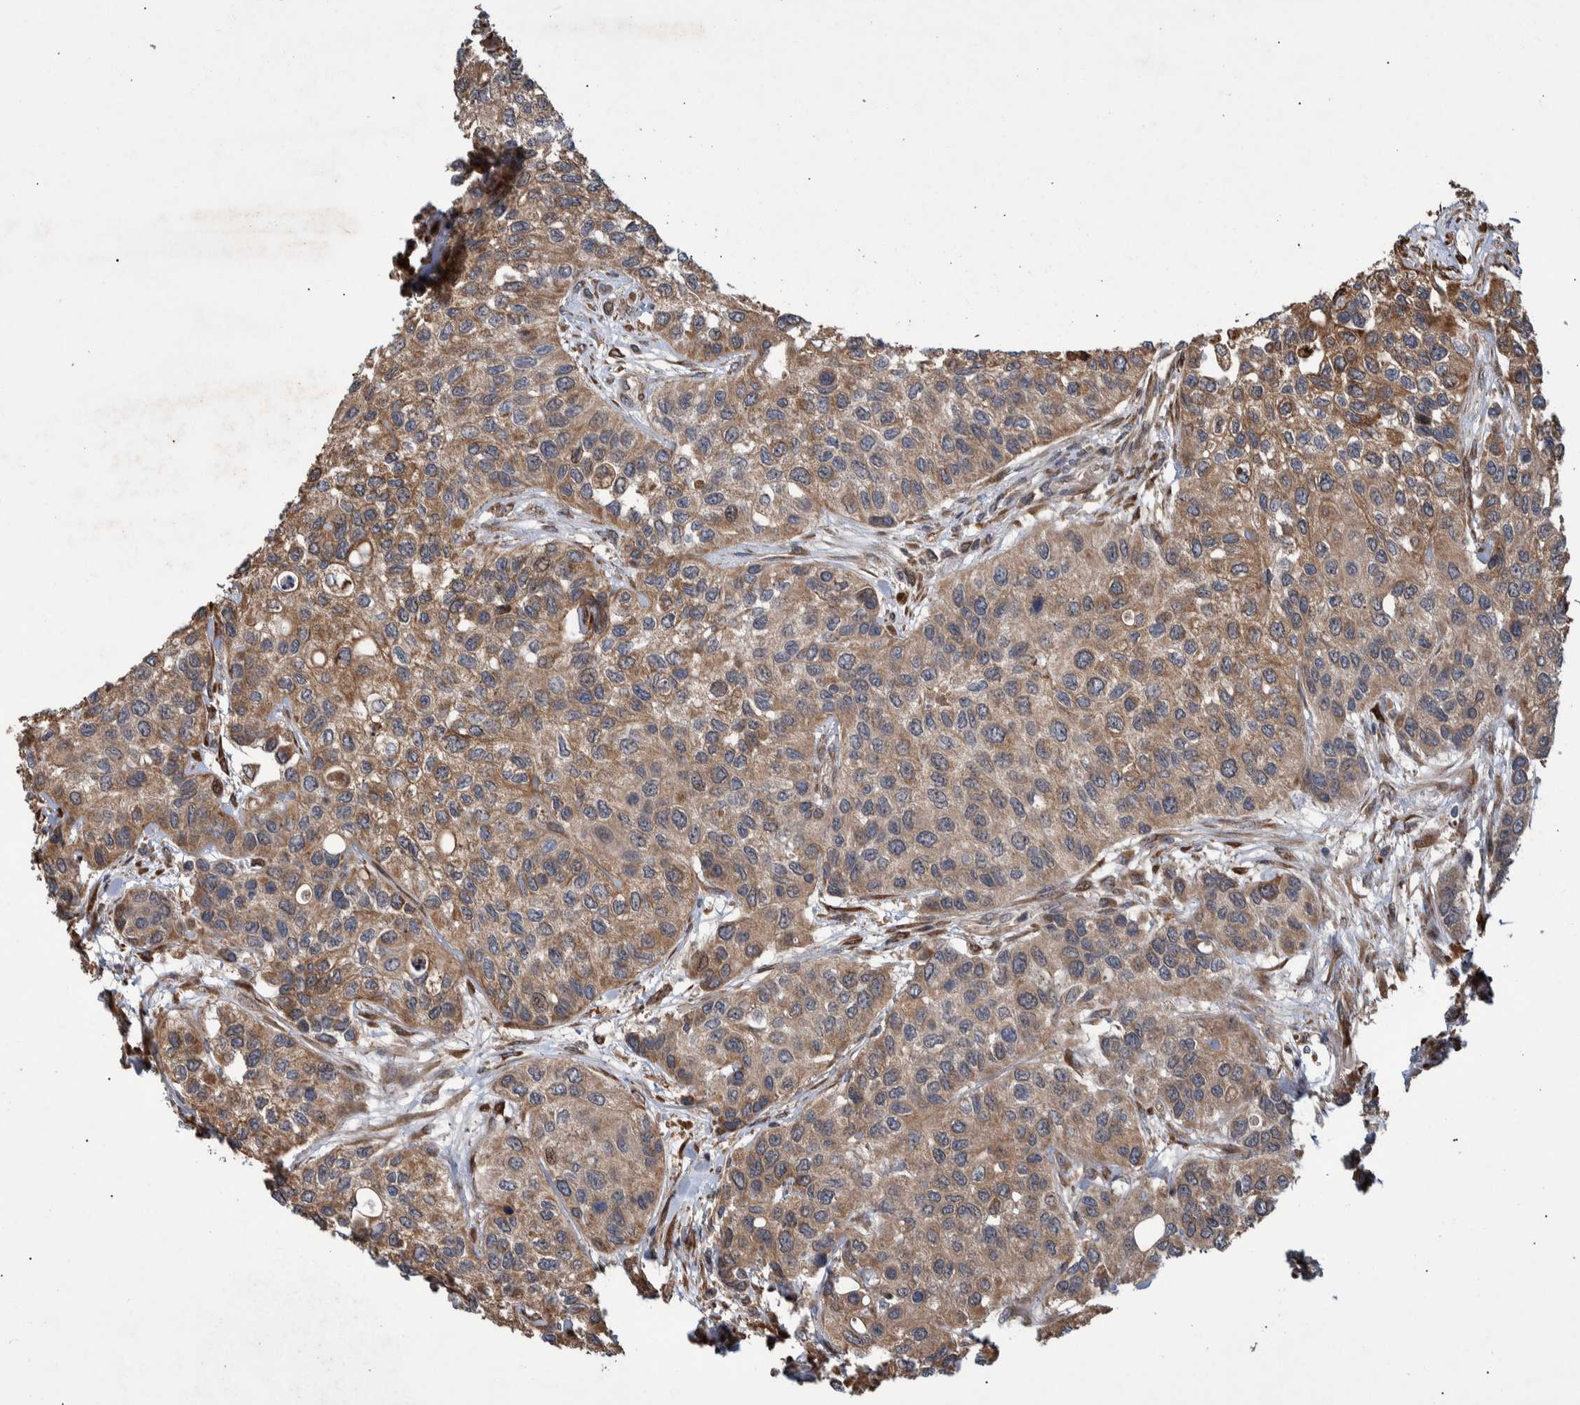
{"staining": {"intensity": "weak", "quantity": ">75%", "location": "cytoplasmic/membranous,nuclear"}, "tissue": "urothelial cancer", "cell_type": "Tumor cells", "image_type": "cancer", "snomed": [{"axis": "morphology", "description": "Urothelial carcinoma, High grade"}, {"axis": "topography", "description": "Urinary bladder"}], "caption": "A photomicrograph of urothelial cancer stained for a protein shows weak cytoplasmic/membranous and nuclear brown staining in tumor cells. Nuclei are stained in blue.", "gene": "B3GNTL1", "patient": {"sex": "female", "age": 56}}